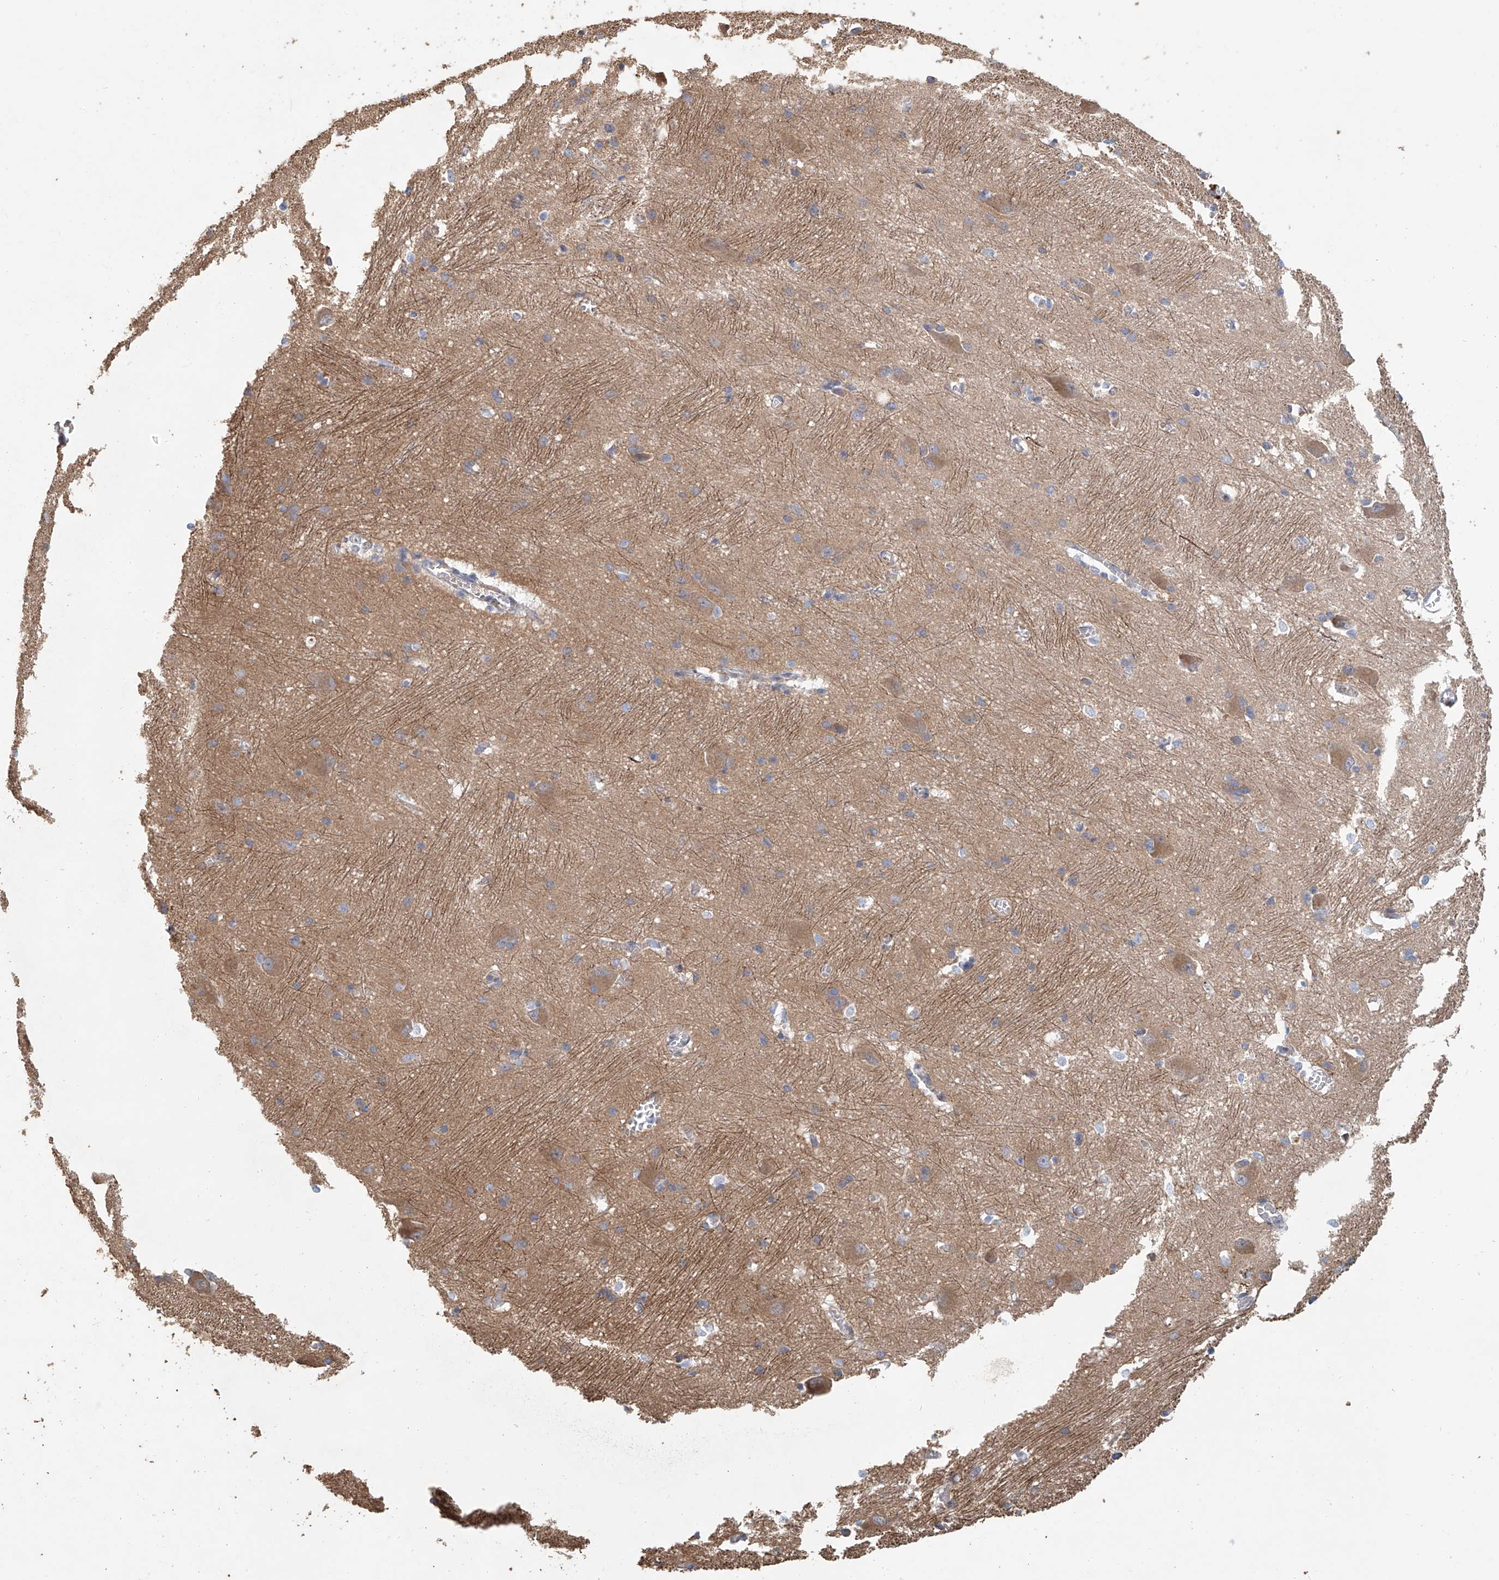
{"staining": {"intensity": "weak", "quantity": "25%-75%", "location": "cytoplasmic/membranous"}, "tissue": "caudate", "cell_type": "Glial cells", "image_type": "normal", "snomed": [{"axis": "morphology", "description": "Normal tissue, NOS"}, {"axis": "topography", "description": "Lateral ventricle wall"}], "caption": "Weak cytoplasmic/membranous positivity is appreciated in about 25%-75% of glial cells in normal caudate. Immunohistochemistry (ihc) stains the protein of interest in brown and the nuclei are stained blue.", "gene": "HGSNAT", "patient": {"sex": "male", "age": 37}}